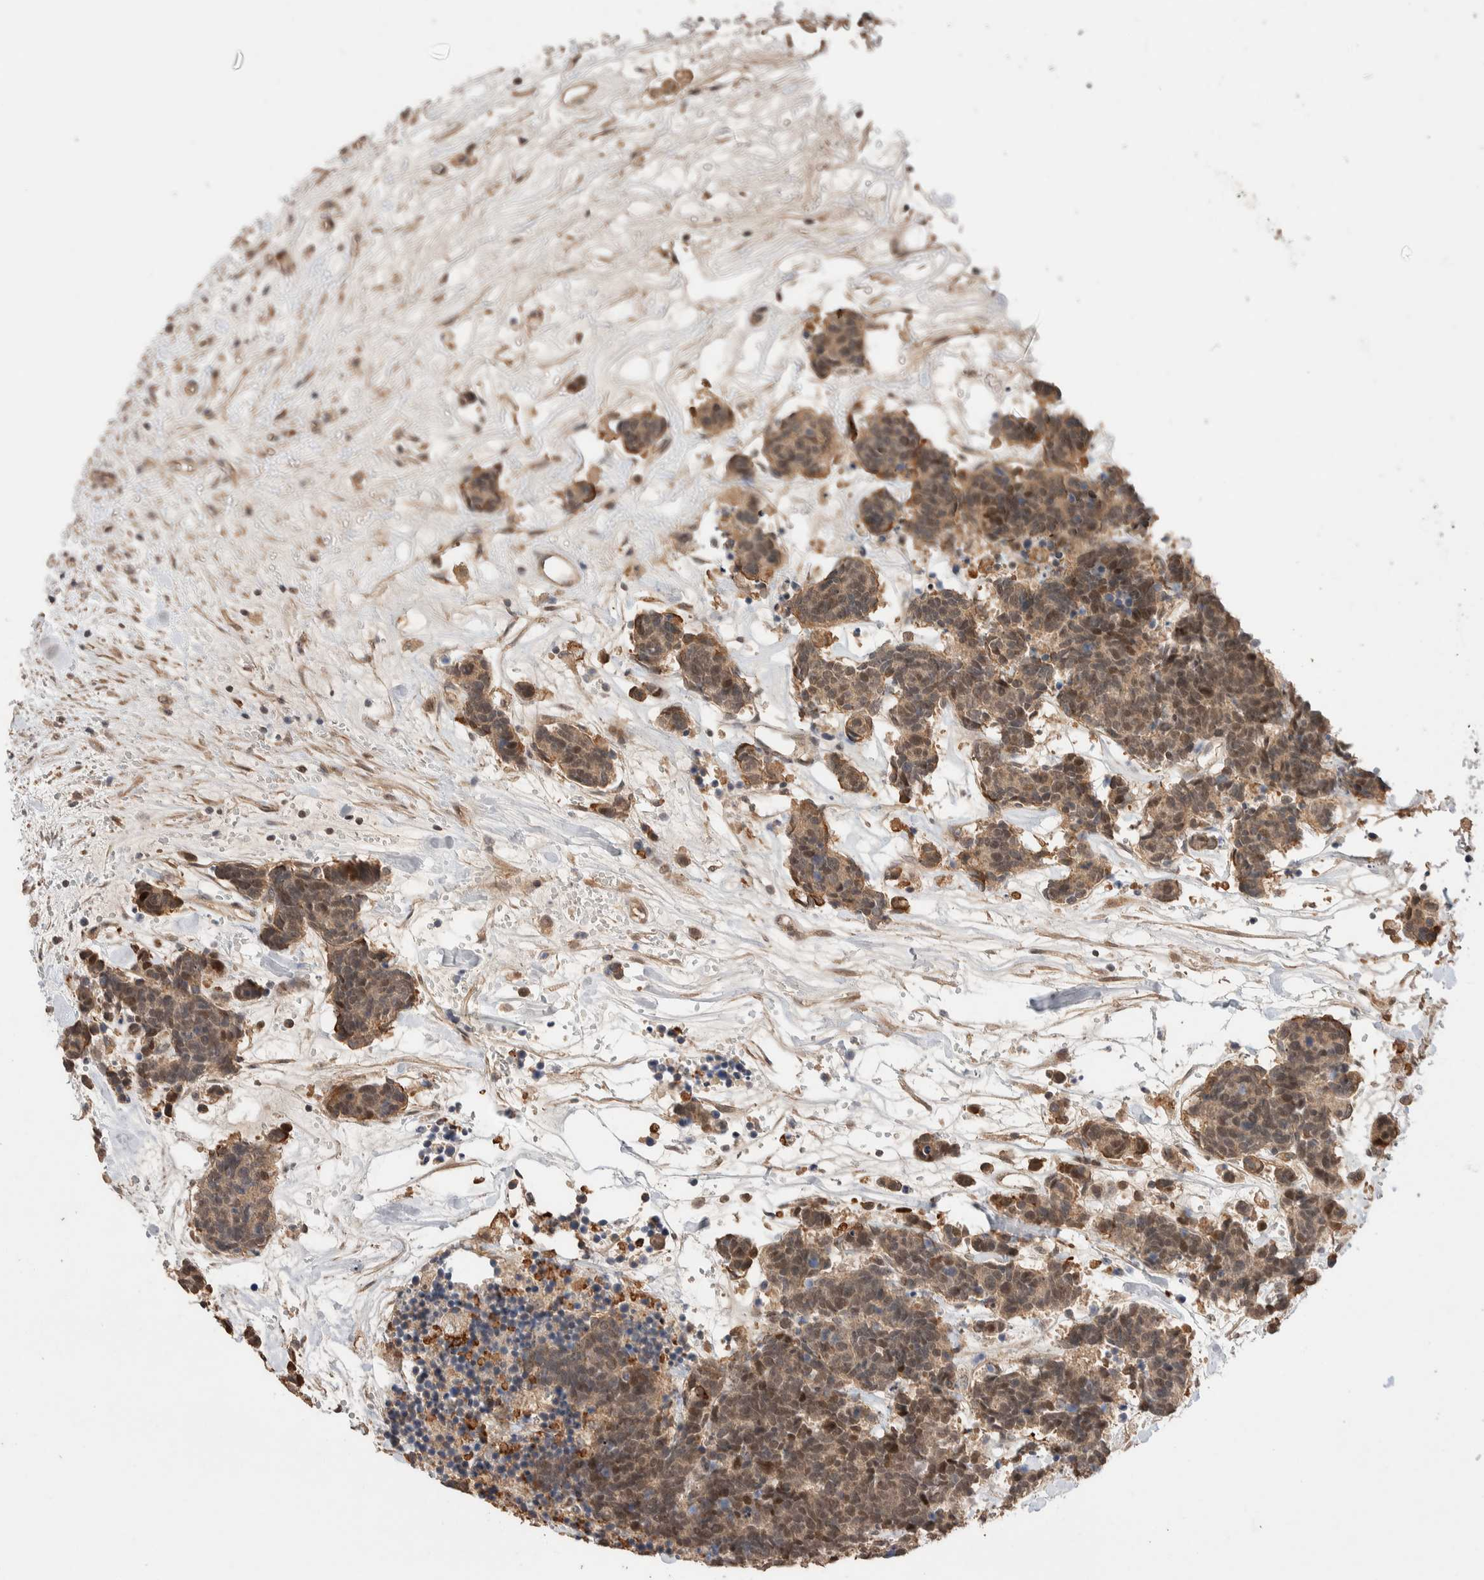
{"staining": {"intensity": "moderate", "quantity": ">75%", "location": "cytoplasmic/membranous,nuclear"}, "tissue": "carcinoid", "cell_type": "Tumor cells", "image_type": "cancer", "snomed": [{"axis": "morphology", "description": "Carcinoma, NOS"}, {"axis": "morphology", "description": "Carcinoid, malignant, NOS"}, {"axis": "topography", "description": "Urinary bladder"}], "caption": "This histopathology image reveals carcinoid stained with IHC to label a protein in brown. The cytoplasmic/membranous and nuclear of tumor cells show moderate positivity for the protein. Nuclei are counter-stained blue.", "gene": "PRDM15", "patient": {"sex": "male", "age": 57}}